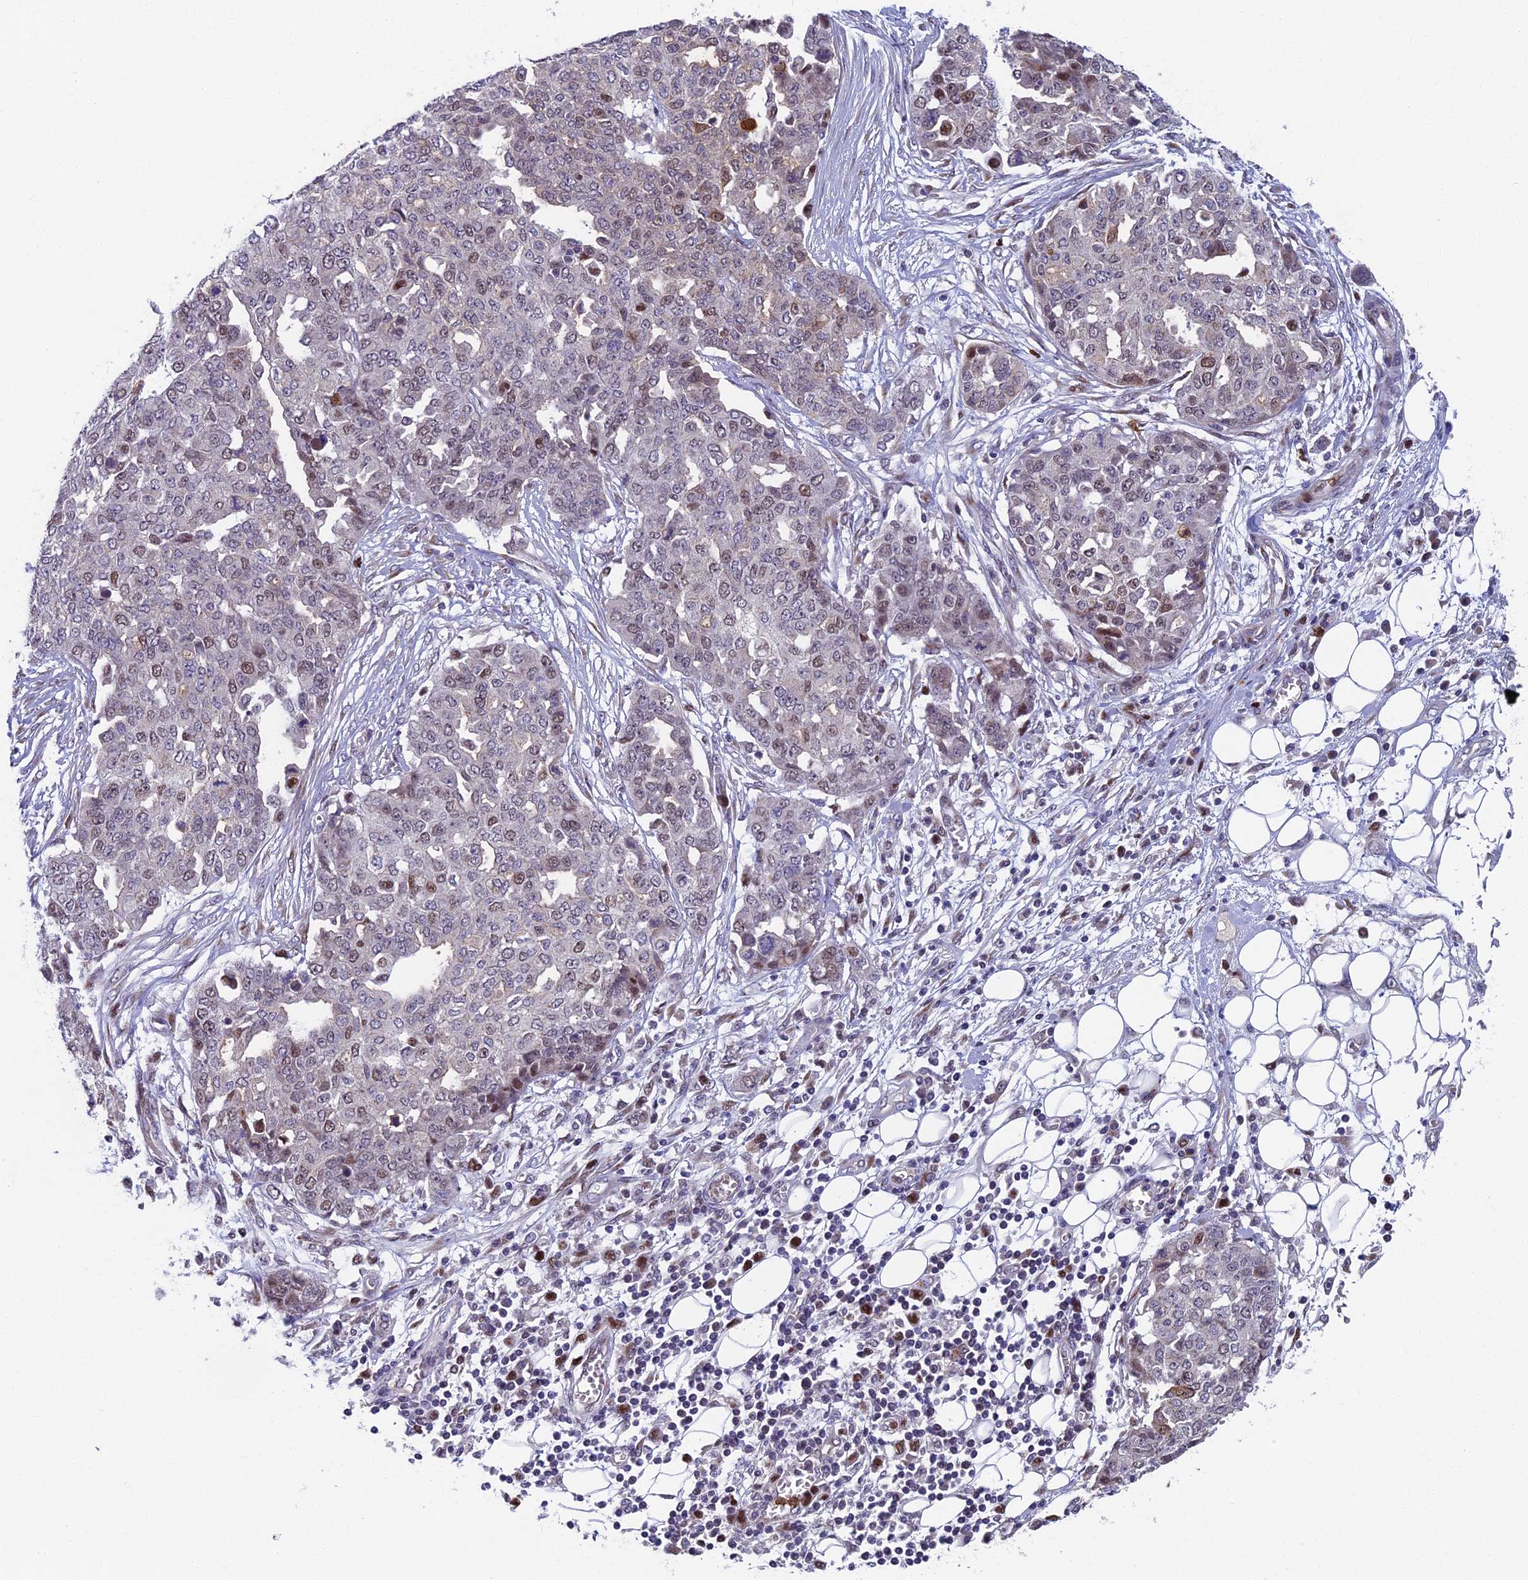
{"staining": {"intensity": "moderate", "quantity": "<25%", "location": "nuclear"}, "tissue": "ovarian cancer", "cell_type": "Tumor cells", "image_type": "cancer", "snomed": [{"axis": "morphology", "description": "Cystadenocarcinoma, serous, NOS"}, {"axis": "topography", "description": "Soft tissue"}, {"axis": "topography", "description": "Ovary"}], "caption": "Approximately <25% of tumor cells in human ovarian cancer (serous cystadenocarcinoma) display moderate nuclear protein staining as visualized by brown immunohistochemical staining.", "gene": "LIG1", "patient": {"sex": "female", "age": 57}}